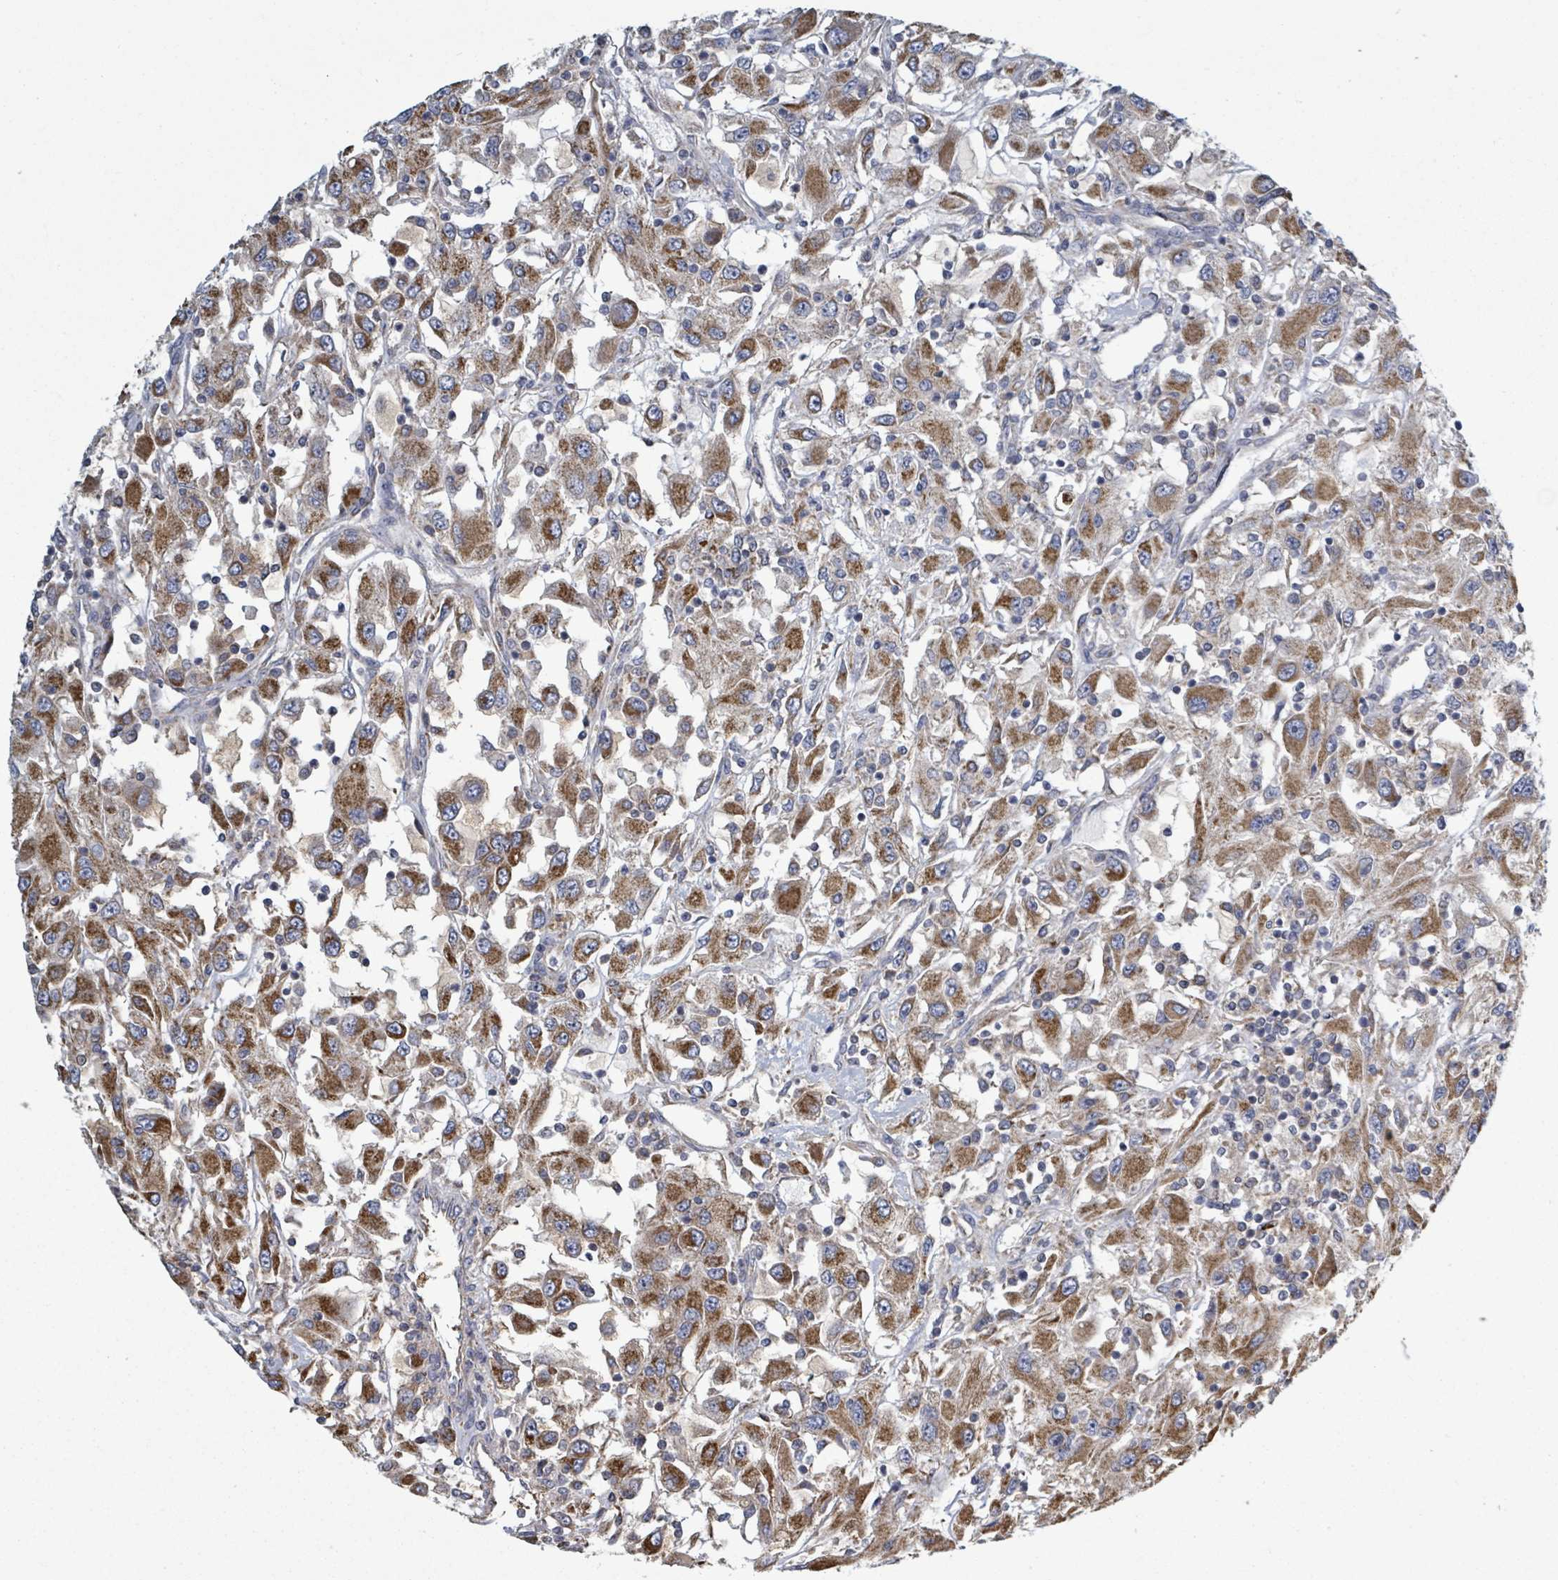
{"staining": {"intensity": "moderate", "quantity": ">75%", "location": "cytoplasmic/membranous"}, "tissue": "renal cancer", "cell_type": "Tumor cells", "image_type": "cancer", "snomed": [{"axis": "morphology", "description": "Adenocarcinoma, NOS"}, {"axis": "topography", "description": "Kidney"}], "caption": "Moderate cytoplasmic/membranous protein positivity is identified in about >75% of tumor cells in adenocarcinoma (renal).", "gene": "ADCK1", "patient": {"sex": "female", "age": 67}}